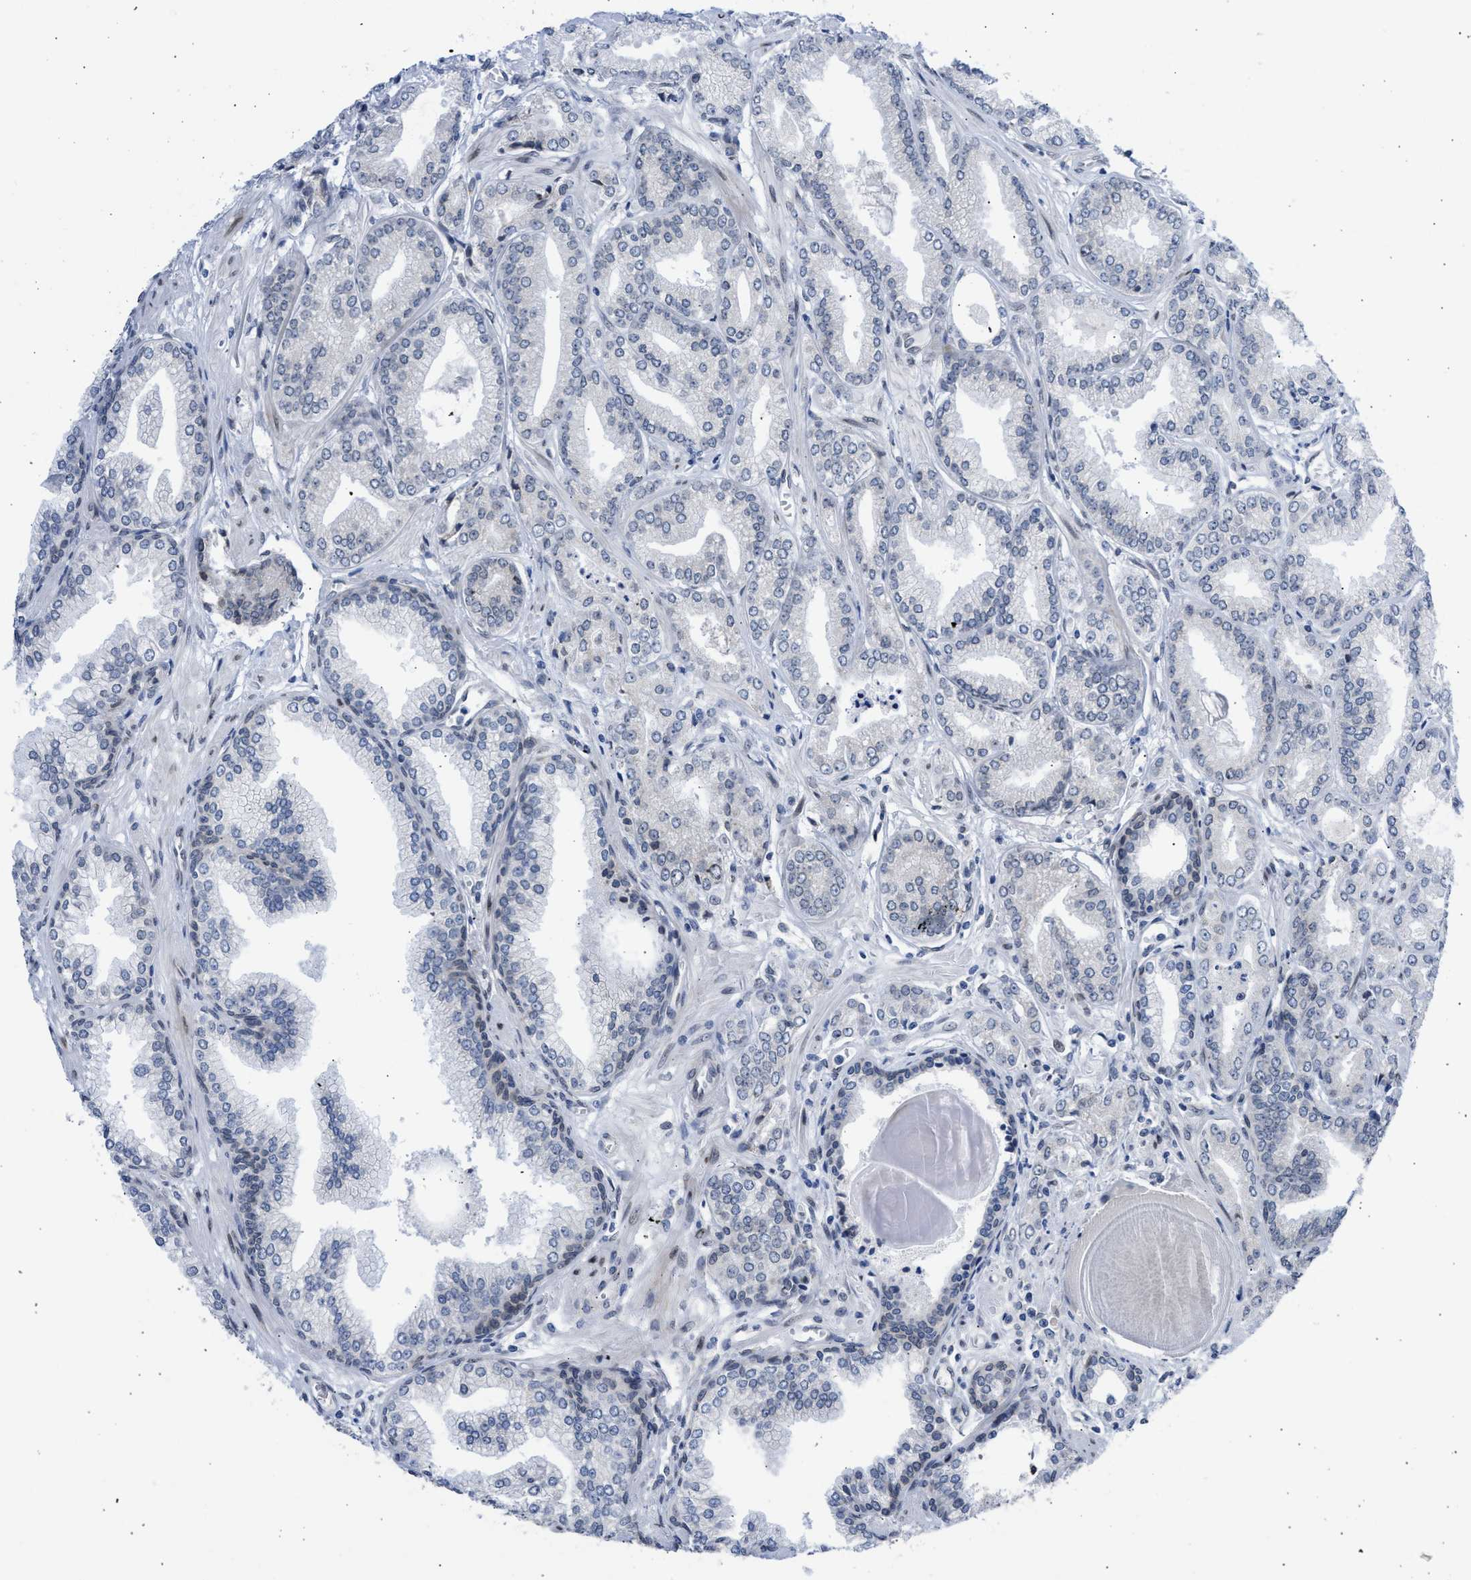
{"staining": {"intensity": "negative", "quantity": "none", "location": "none"}, "tissue": "prostate cancer", "cell_type": "Tumor cells", "image_type": "cancer", "snomed": [{"axis": "morphology", "description": "Adenocarcinoma, Low grade"}, {"axis": "topography", "description": "Prostate"}], "caption": "The histopathology image shows no staining of tumor cells in prostate cancer (low-grade adenocarcinoma).", "gene": "NUP35", "patient": {"sex": "male", "age": 52}}